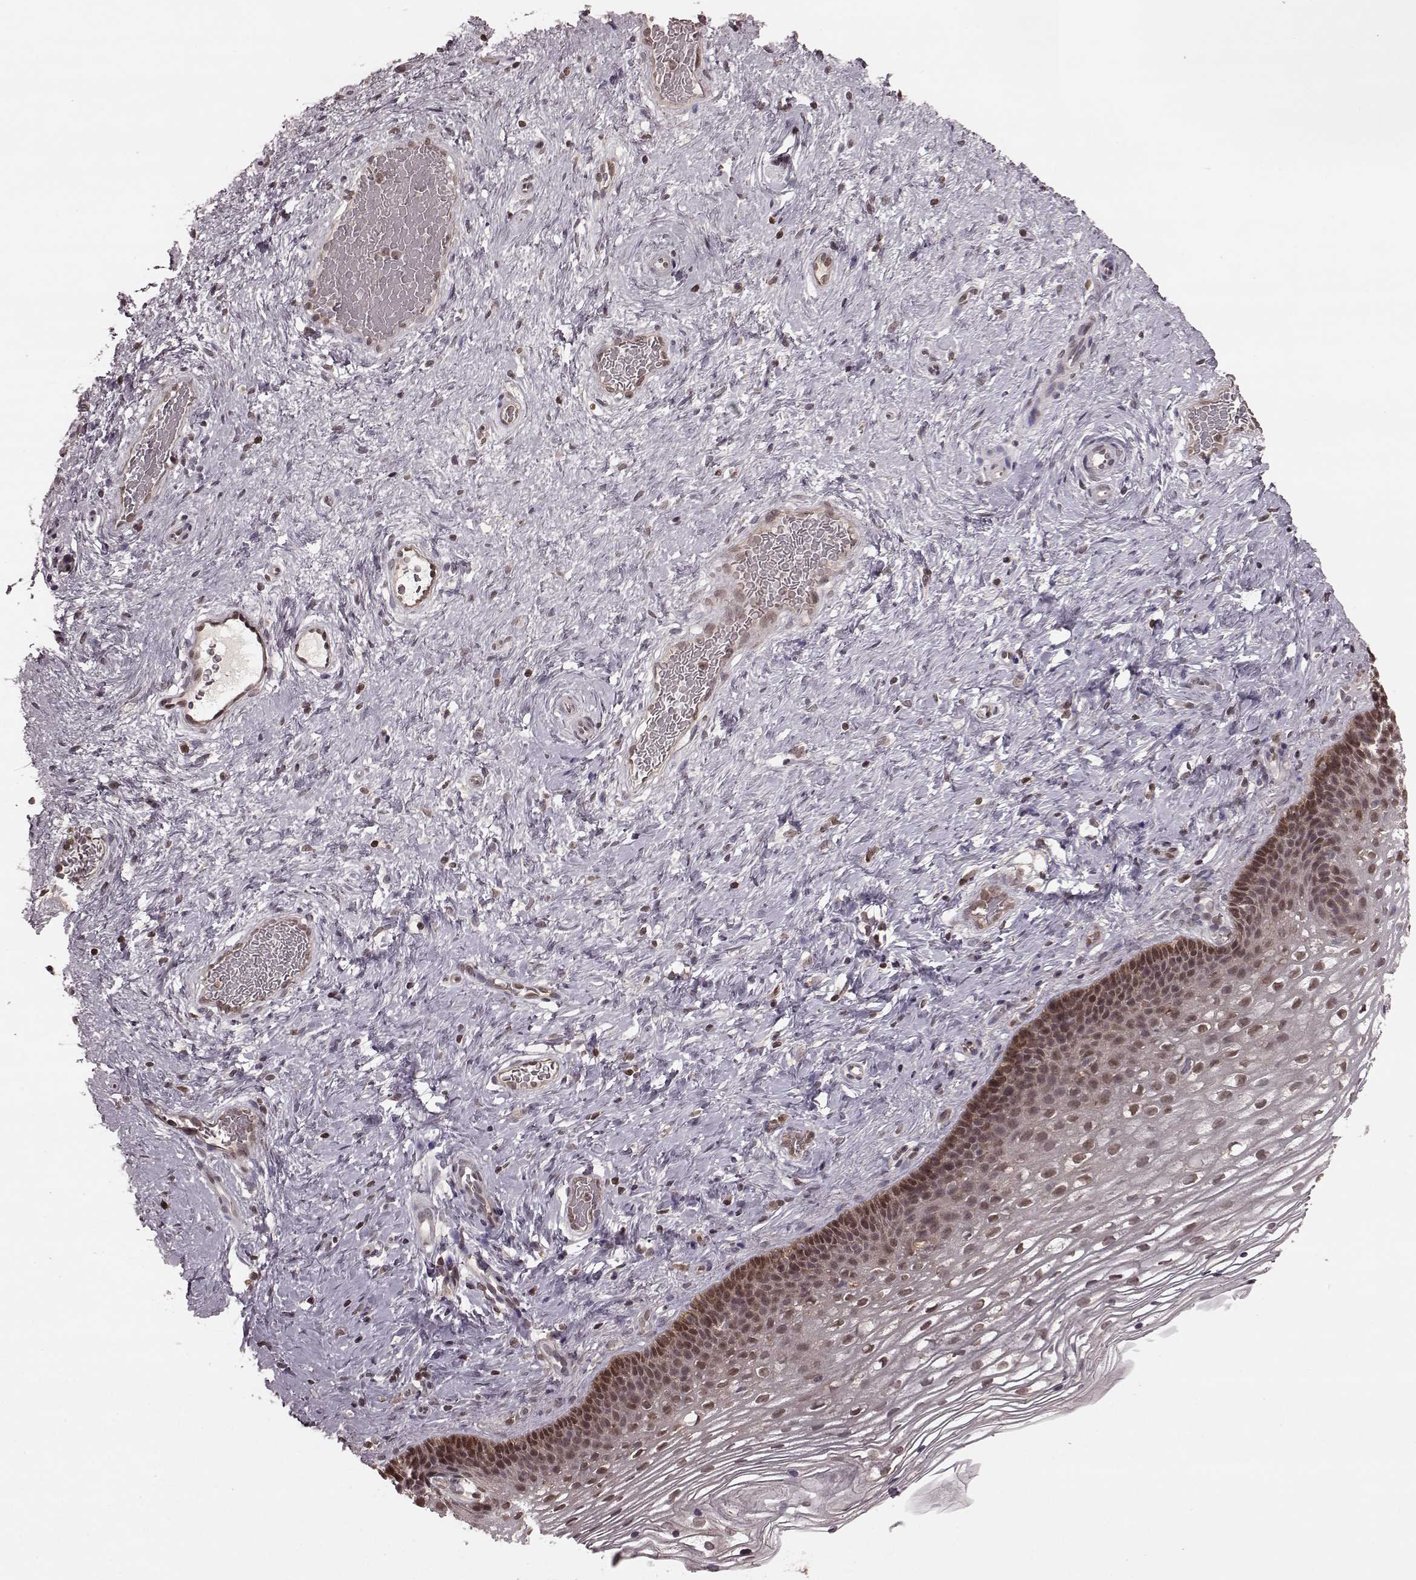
{"staining": {"intensity": "moderate", "quantity": ">75%", "location": "nuclear"}, "tissue": "cervix", "cell_type": "Glandular cells", "image_type": "normal", "snomed": [{"axis": "morphology", "description": "Normal tissue, NOS"}, {"axis": "topography", "description": "Cervix"}], "caption": "Protein expression by IHC reveals moderate nuclear staining in about >75% of glandular cells in unremarkable cervix.", "gene": "GSS", "patient": {"sex": "female", "age": 34}}